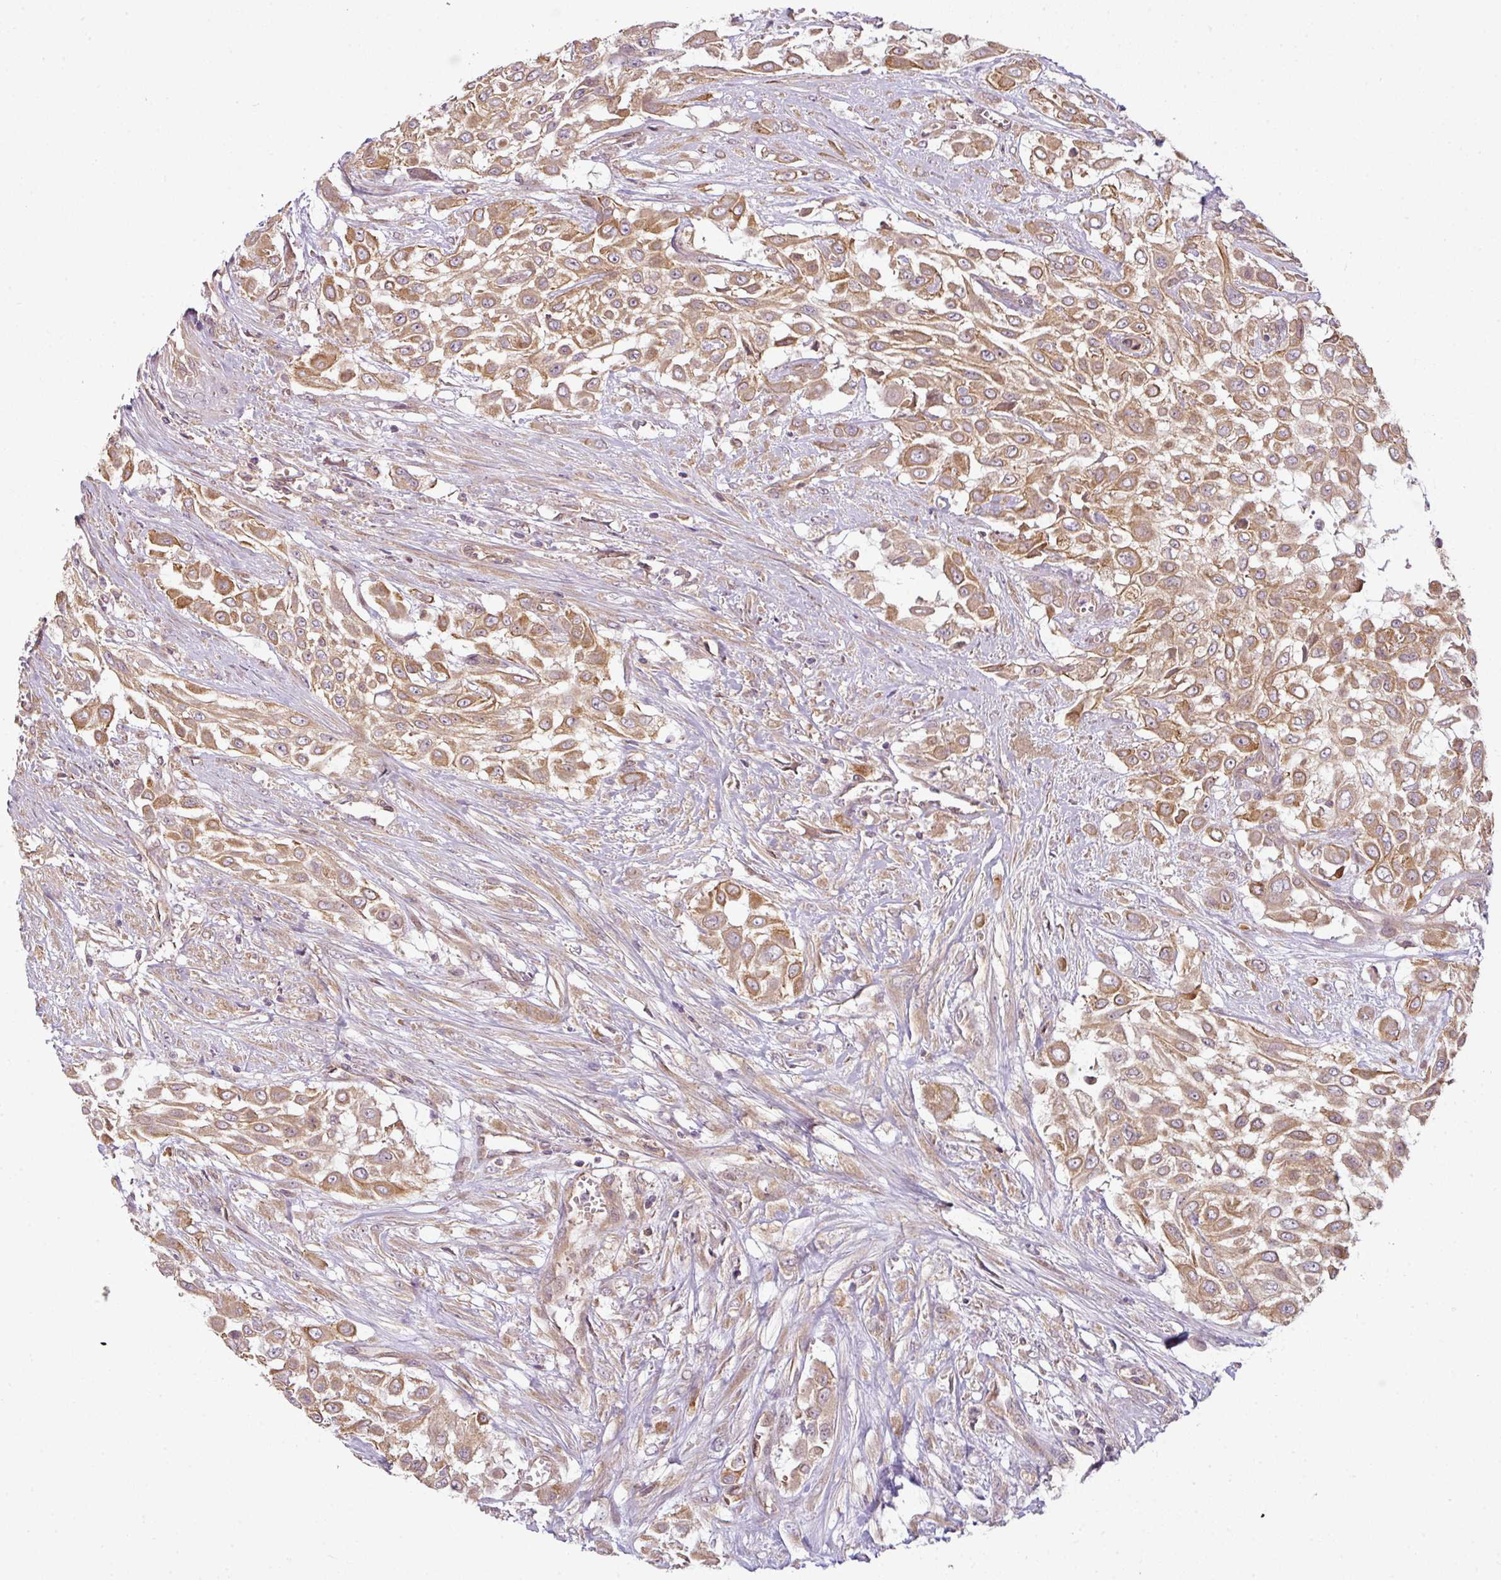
{"staining": {"intensity": "moderate", "quantity": ">75%", "location": "cytoplasmic/membranous"}, "tissue": "urothelial cancer", "cell_type": "Tumor cells", "image_type": "cancer", "snomed": [{"axis": "morphology", "description": "Urothelial carcinoma, High grade"}, {"axis": "topography", "description": "Urinary bladder"}], "caption": "An immunohistochemistry image of neoplastic tissue is shown. Protein staining in brown labels moderate cytoplasmic/membranous positivity in high-grade urothelial carcinoma within tumor cells.", "gene": "RNF31", "patient": {"sex": "male", "age": 57}}